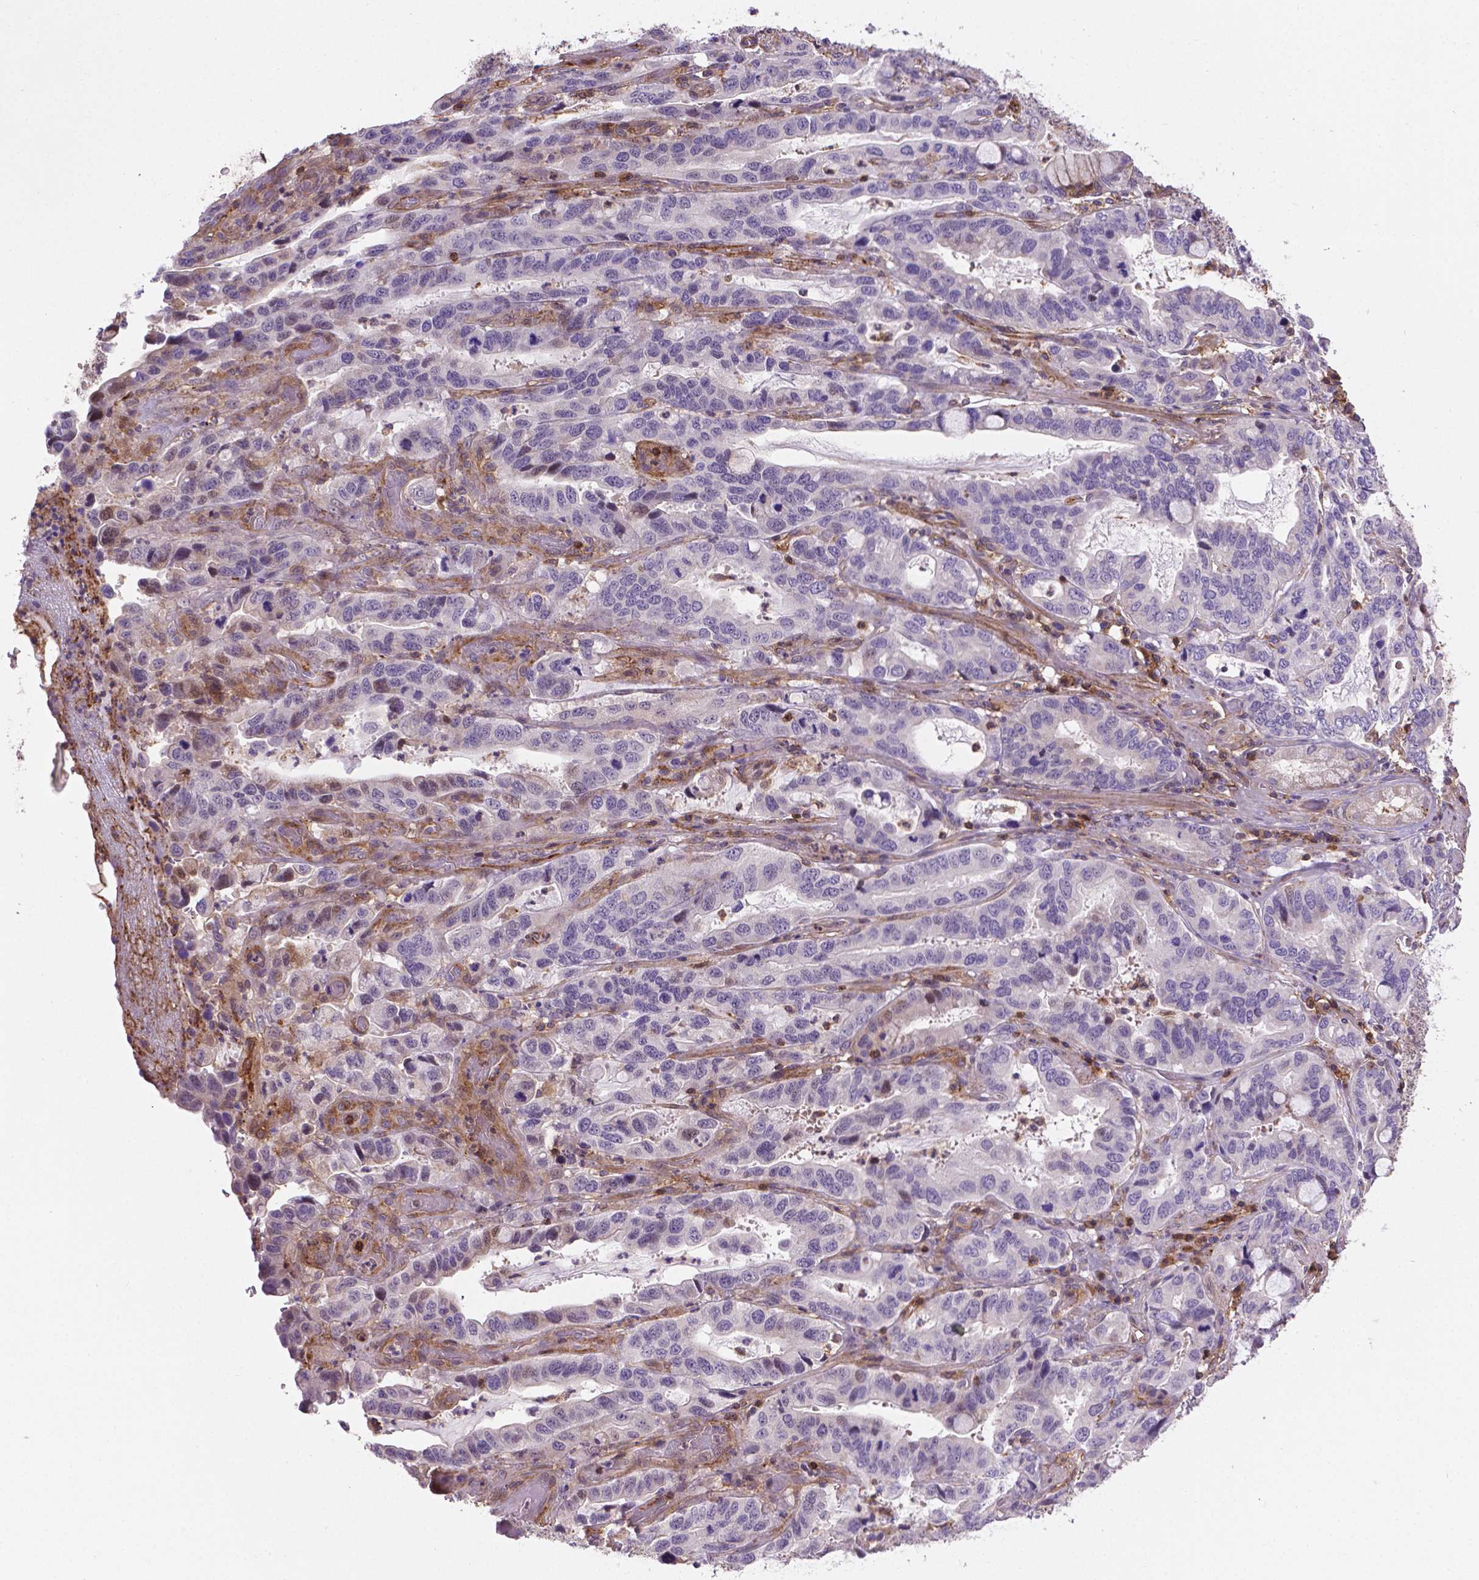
{"staining": {"intensity": "negative", "quantity": "none", "location": "none"}, "tissue": "stomach cancer", "cell_type": "Tumor cells", "image_type": "cancer", "snomed": [{"axis": "morphology", "description": "Adenocarcinoma, NOS"}, {"axis": "topography", "description": "Stomach, lower"}], "caption": "IHC of stomach cancer shows no expression in tumor cells.", "gene": "ACAD10", "patient": {"sex": "female", "age": 76}}